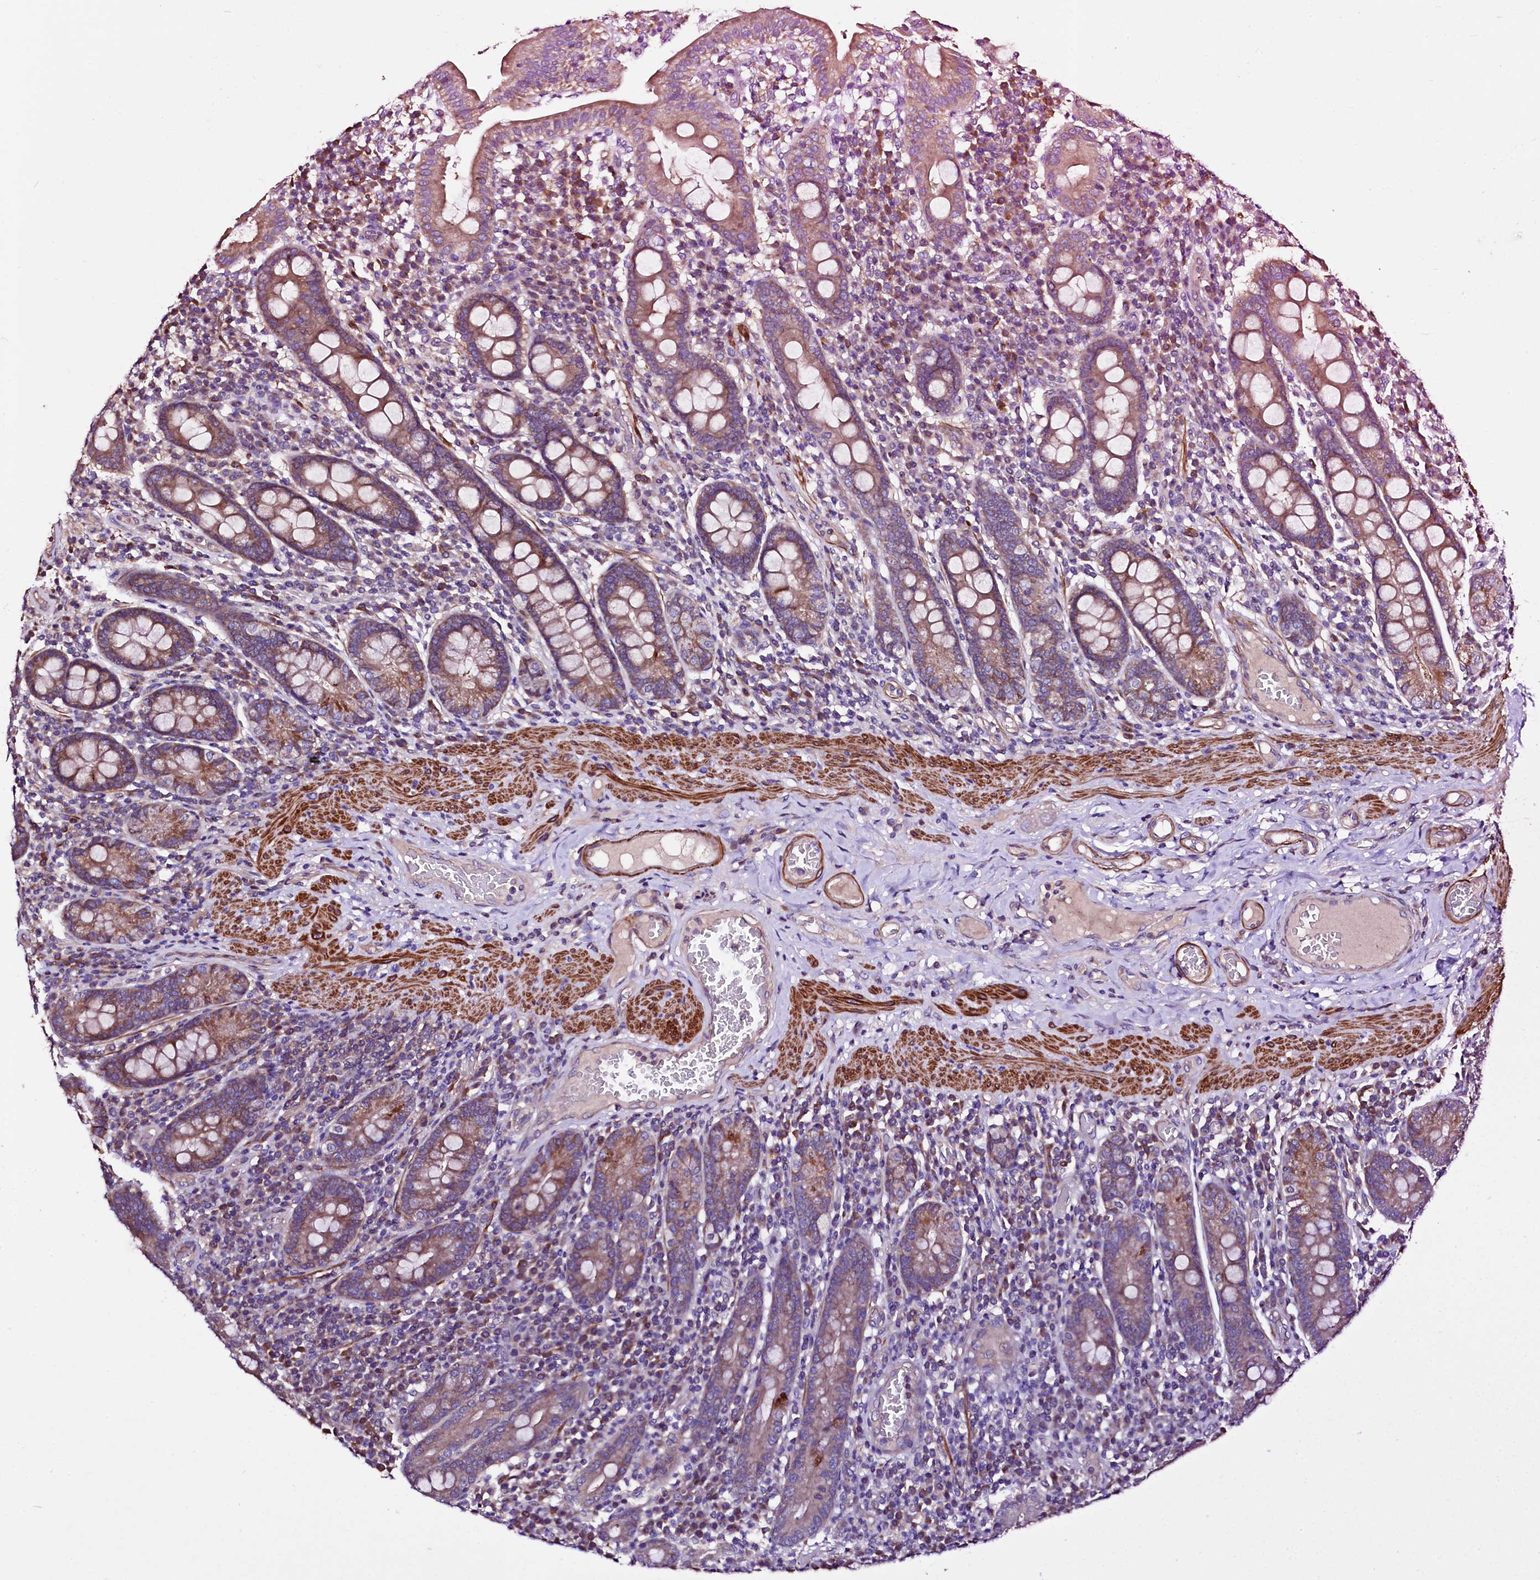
{"staining": {"intensity": "moderate", "quantity": ">75%", "location": "cytoplasmic/membranous"}, "tissue": "duodenum", "cell_type": "Glandular cells", "image_type": "normal", "snomed": [{"axis": "morphology", "description": "Normal tissue, NOS"}, {"axis": "morphology", "description": "Adenocarcinoma, NOS"}, {"axis": "topography", "description": "Pancreas"}, {"axis": "topography", "description": "Duodenum"}], "caption": "A high-resolution image shows immunohistochemistry (IHC) staining of benign duodenum, which exhibits moderate cytoplasmic/membranous positivity in about >75% of glandular cells. The staining was performed using DAB, with brown indicating positive protein expression. Nuclei are stained blue with hematoxylin.", "gene": "CIAO3", "patient": {"sex": "male", "age": 50}}